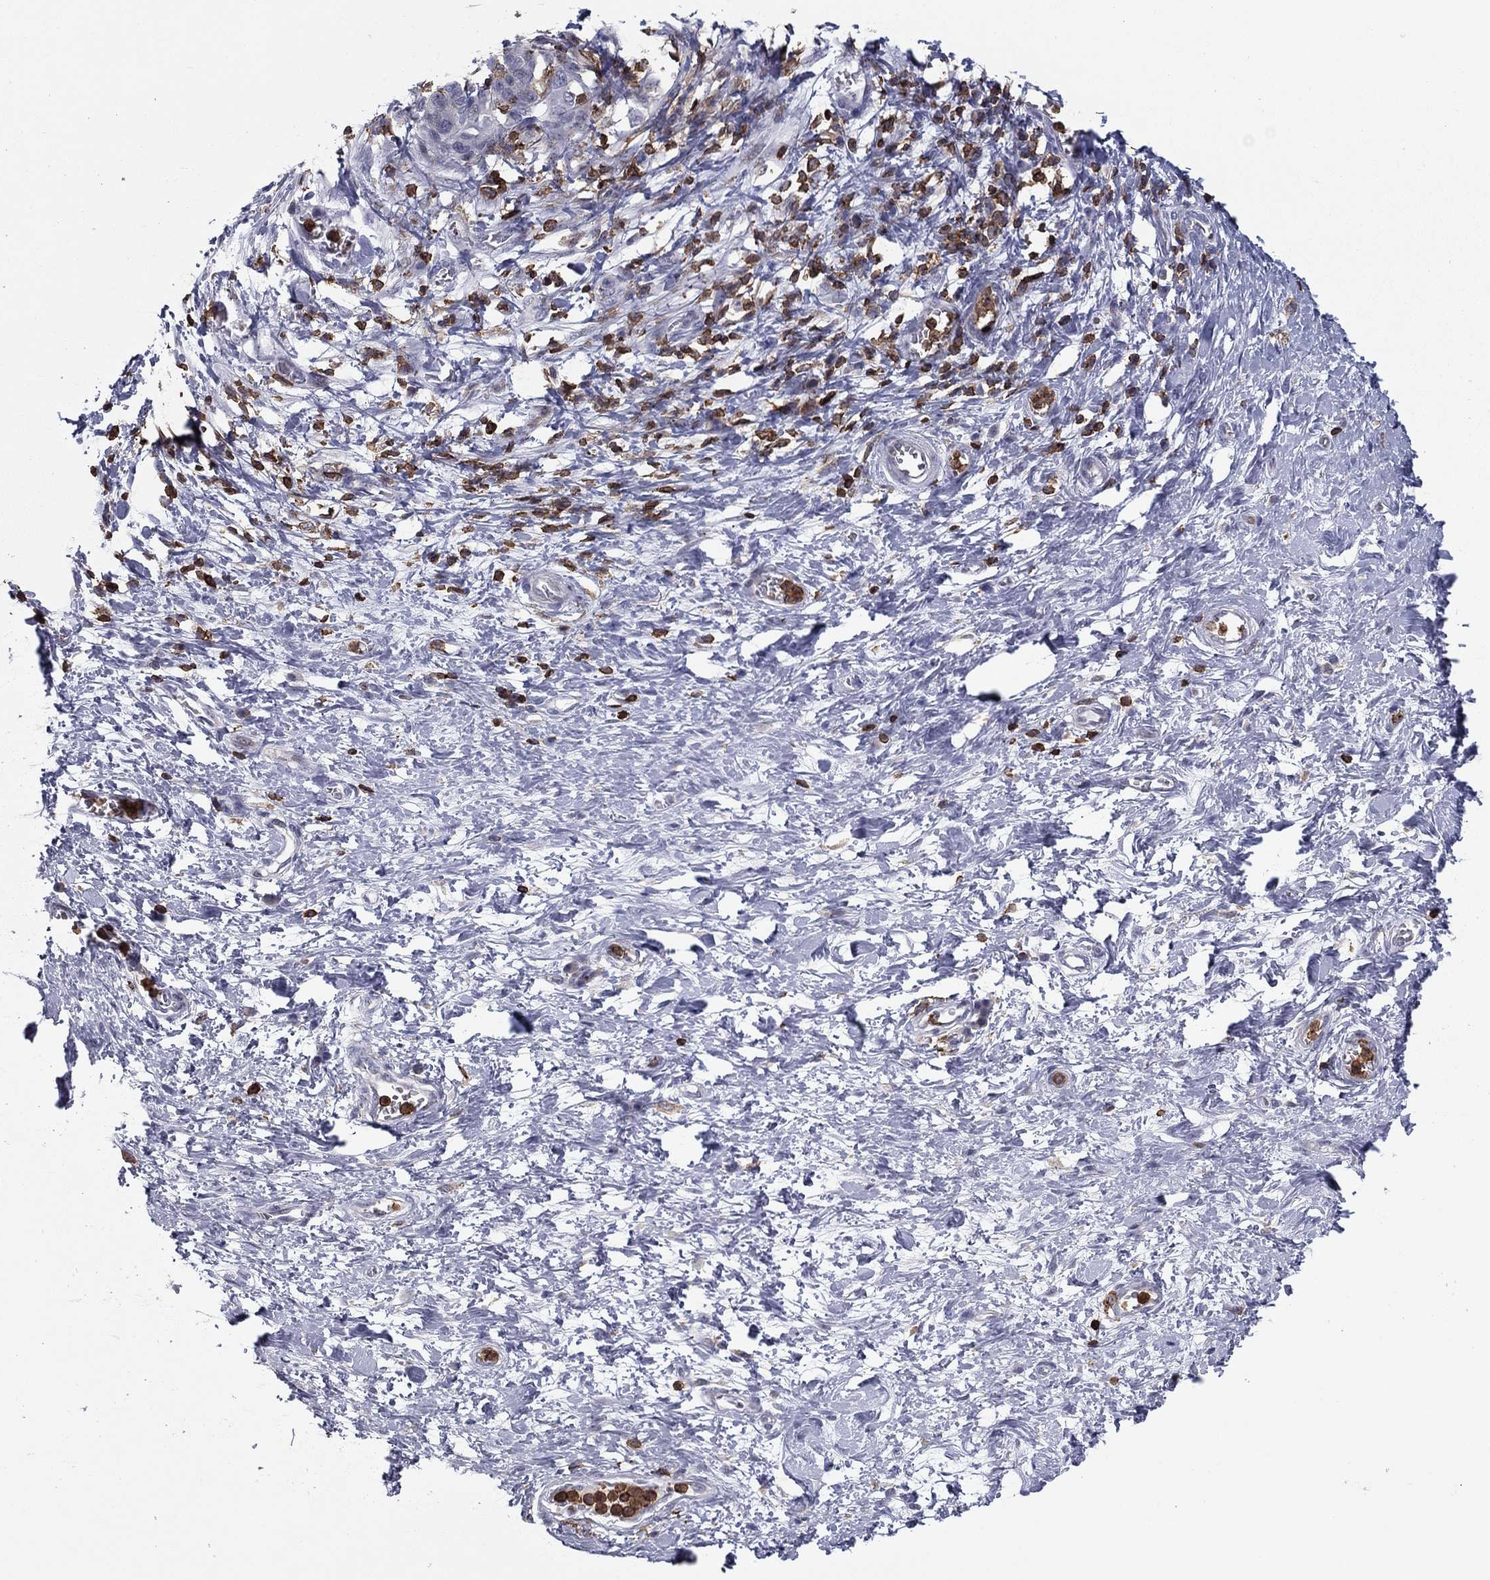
{"staining": {"intensity": "negative", "quantity": "none", "location": "none"}, "tissue": "stomach cancer", "cell_type": "Tumor cells", "image_type": "cancer", "snomed": [{"axis": "morphology", "description": "Normal tissue, NOS"}, {"axis": "morphology", "description": "Adenocarcinoma, NOS"}, {"axis": "topography", "description": "Stomach"}], "caption": "This is an immunohistochemistry (IHC) histopathology image of adenocarcinoma (stomach). There is no expression in tumor cells.", "gene": "ARHGAP27", "patient": {"sex": "female", "age": 64}}